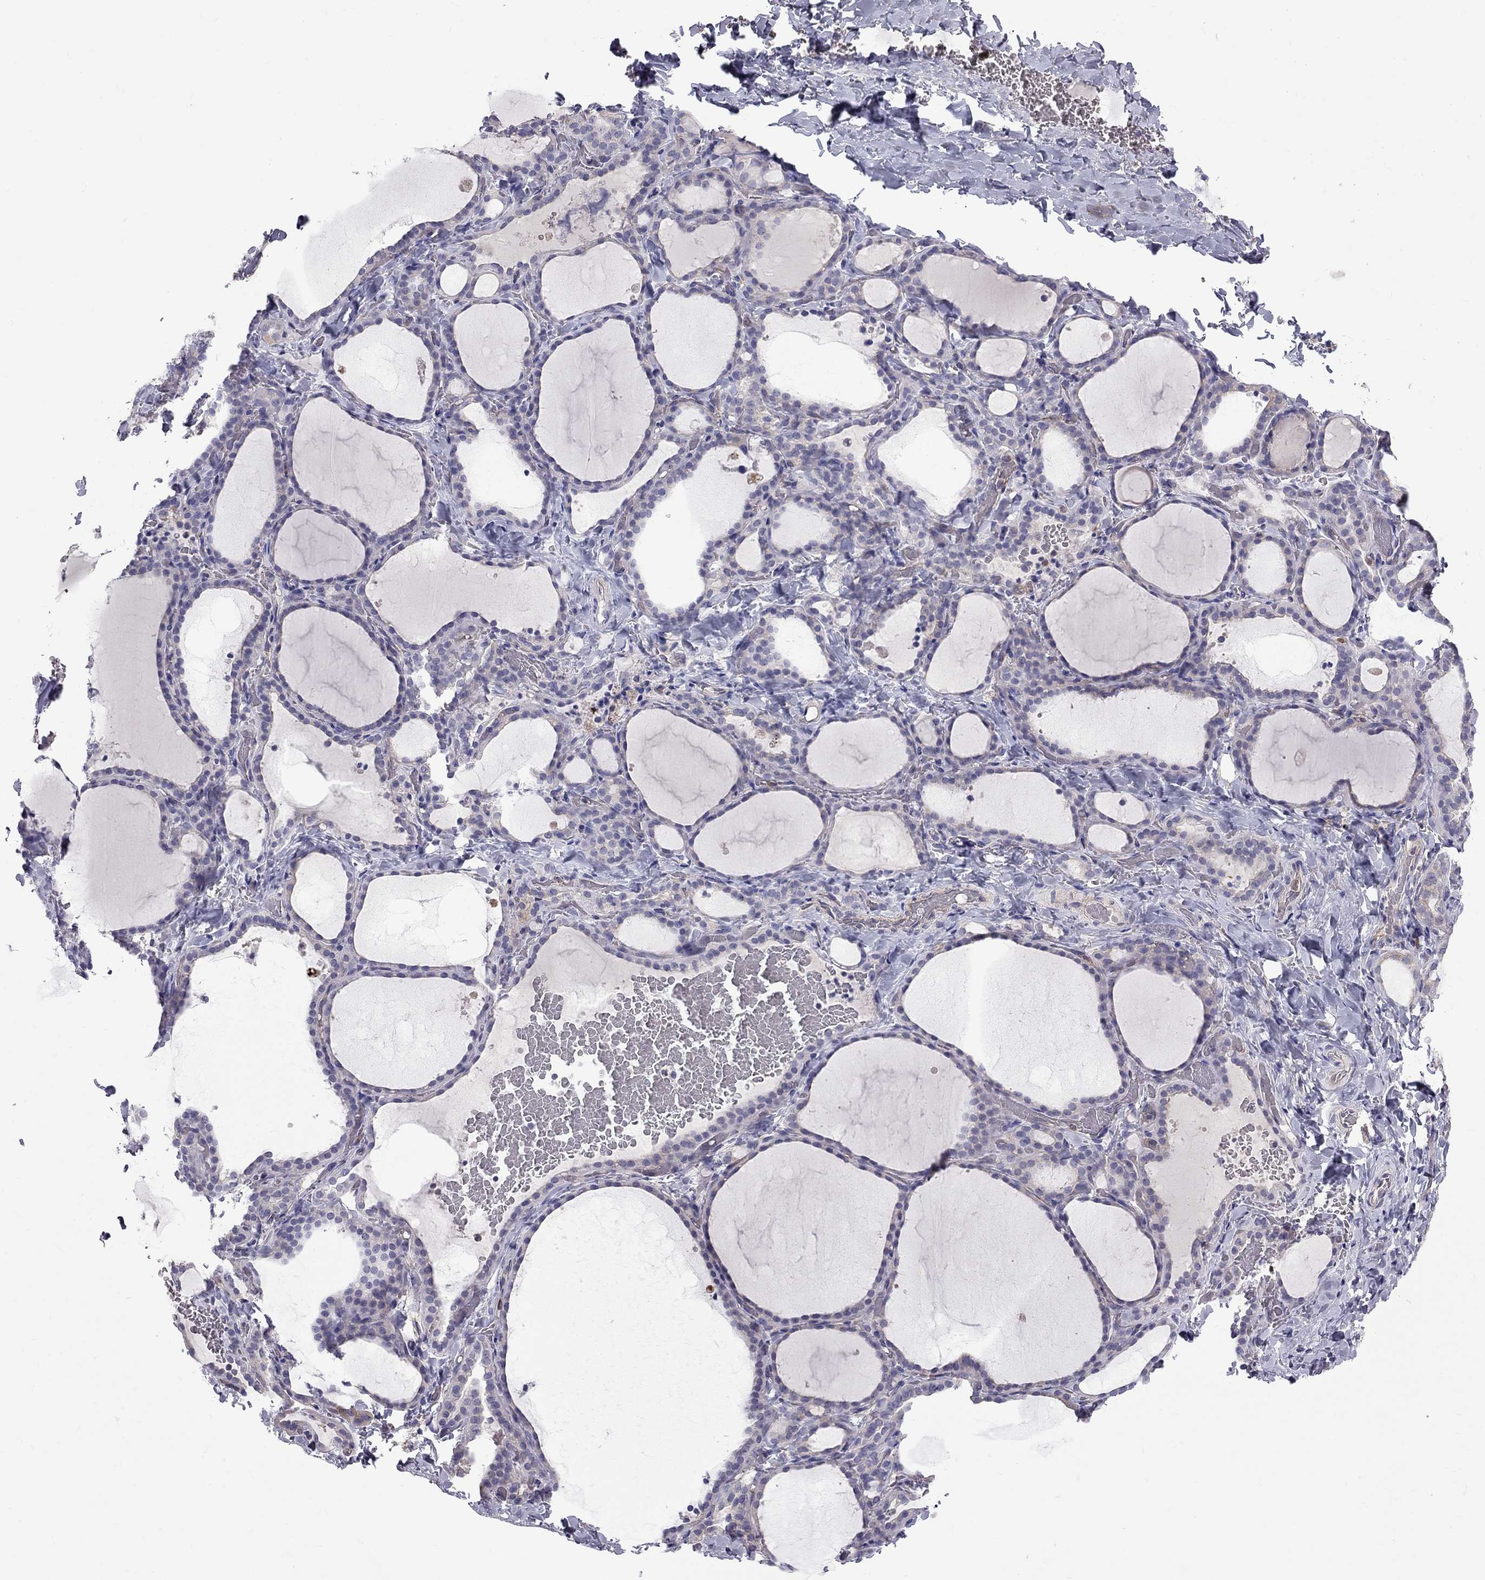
{"staining": {"intensity": "negative", "quantity": "none", "location": "none"}, "tissue": "thyroid gland", "cell_type": "Glandular cells", "image_type": "normal", "snomed": [{"axis": "morphology", "description": "Normal tissue, NOS"}, {"axis": "topography", "description": "Thyroid gland"}], "caption": "This is an IHC image of benign thyroid gland. There is no positivity in glandular cells.", "gene": "EIF4E3", "patient": {"sex": "female", "age": 22}}